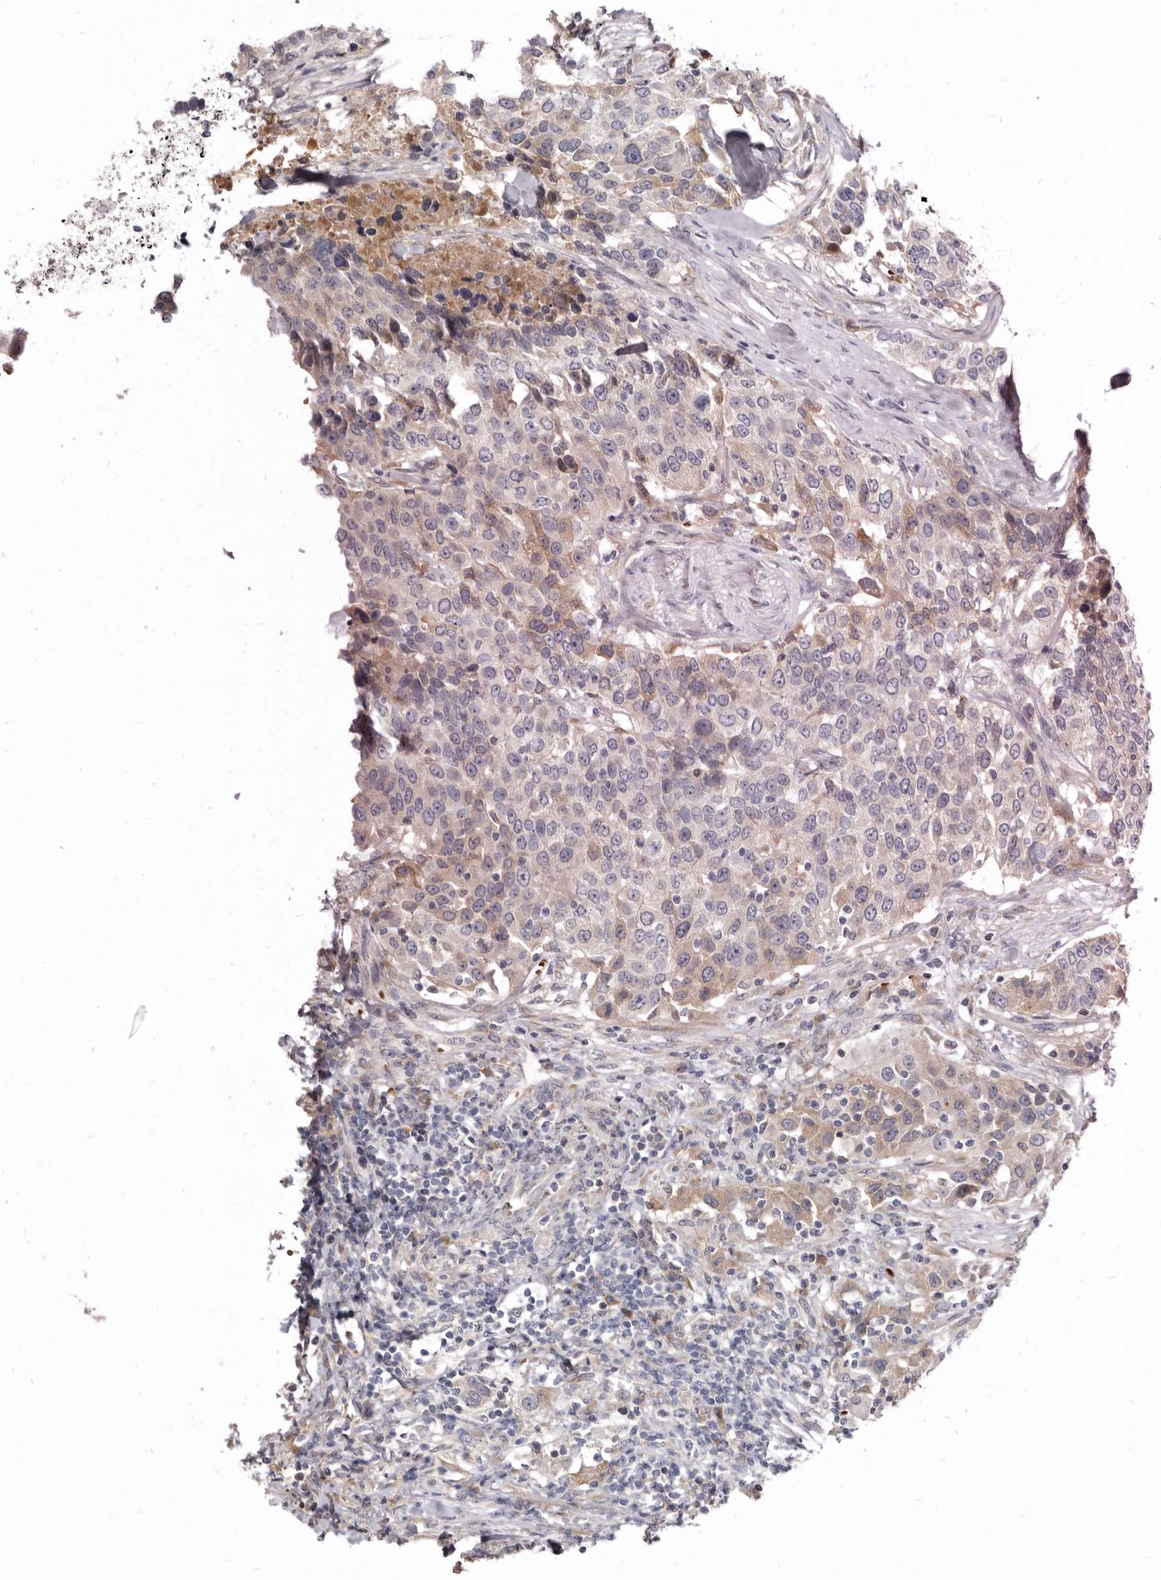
{"staining": {"intensity": "weak", "quantity": "<25%", "location": "cytoplasmic/membranous"}, "tissue": "urothelial cancer", "cell_type": "Tumor cells", "image_type": "cancer", "snomed": [{"axis": "morphology", "description": "Urothelial carcinoma, High grade"}, {"axis": "topography", "description": "Urinary bladder"}], "caption": "Micrograph shows no protein staining in tumor cells of high-grade urothelial carcinoma tissue.", "gene": "NENF", "patient": {"sex": "female", "age": 80}}